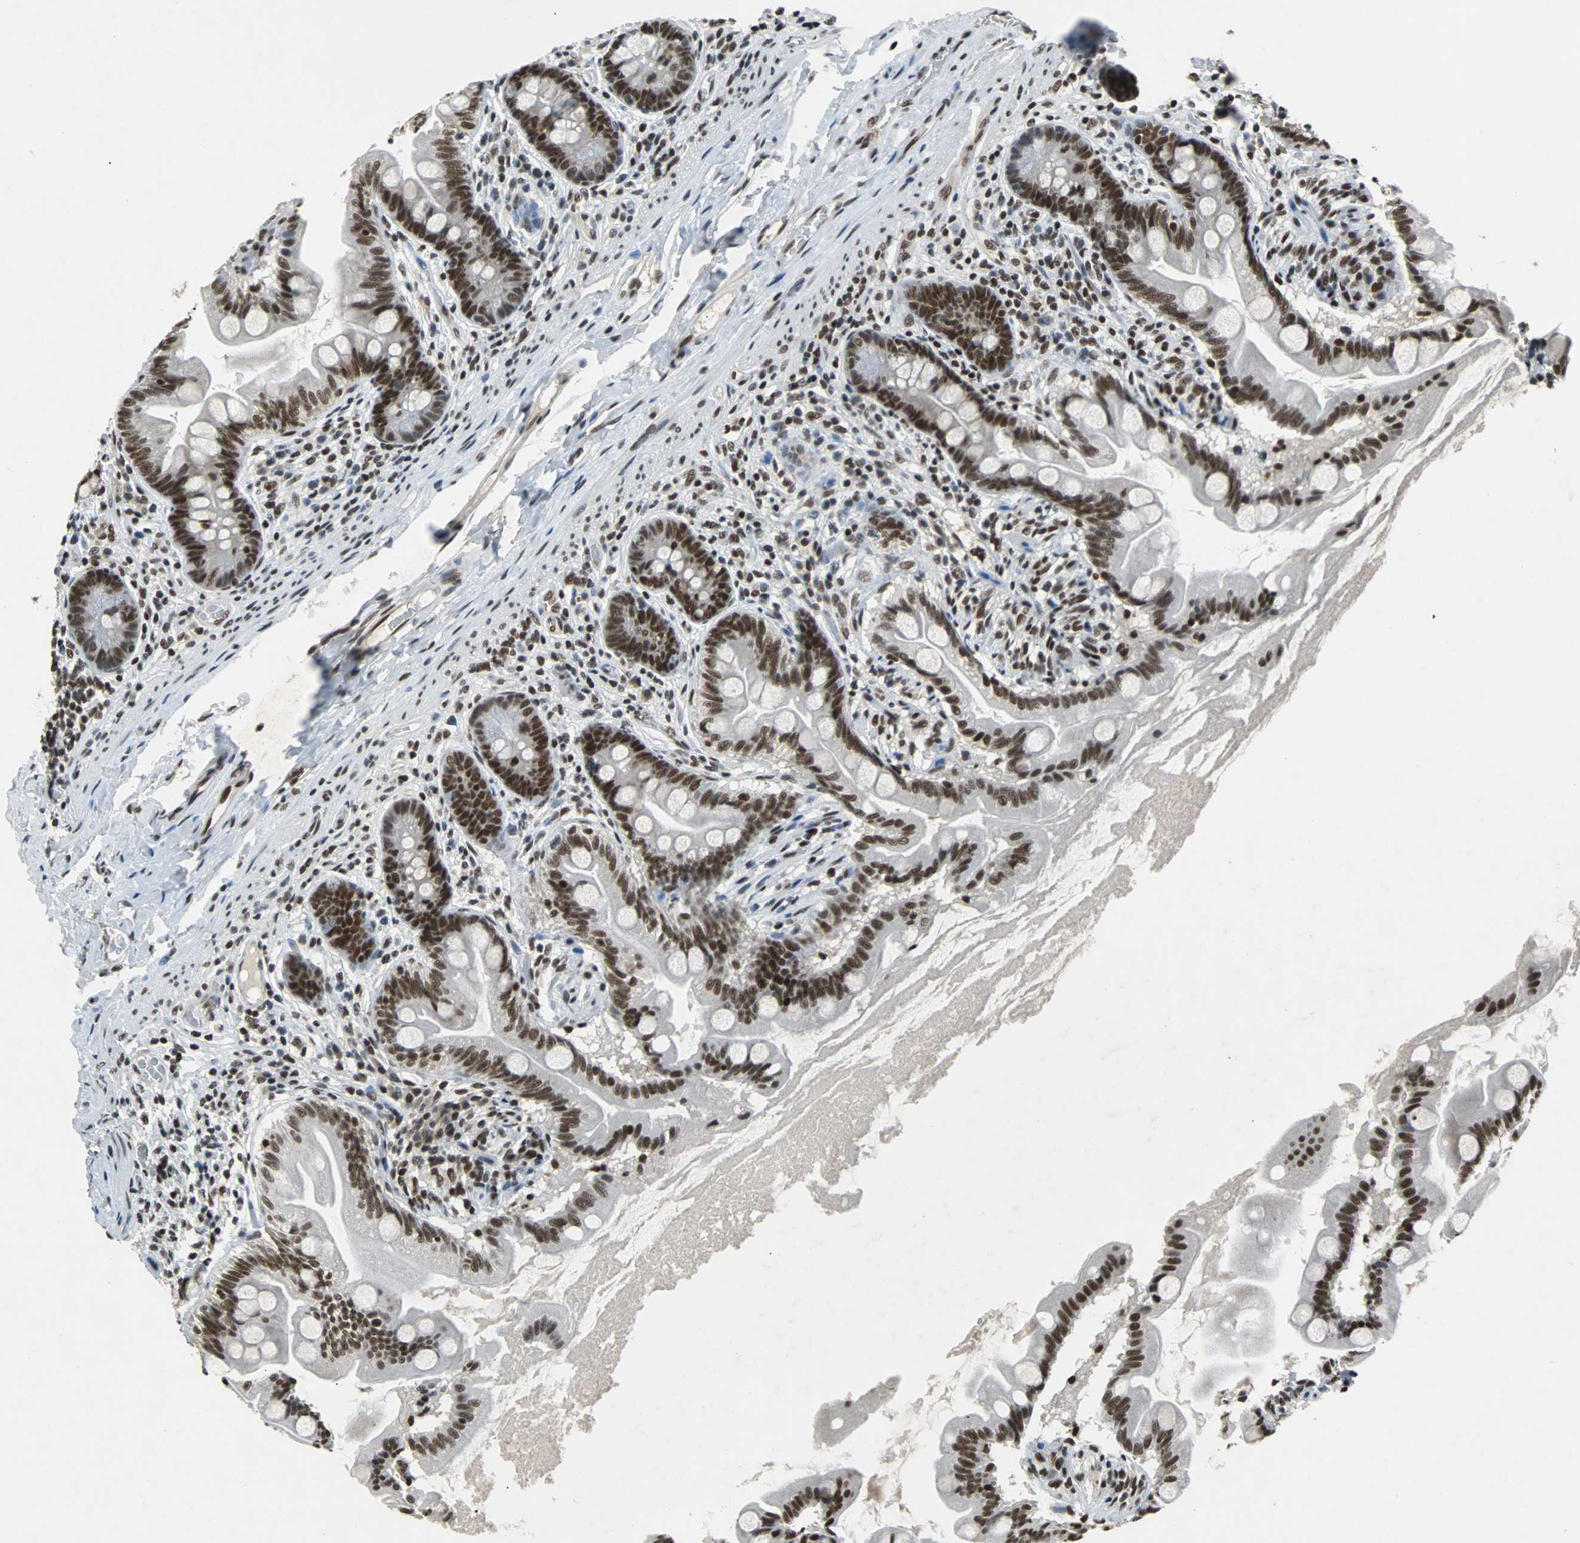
{"staining": {"intensity": "strong", "quantity": ">75%", "location": "nuclear"}, "tissue": "small intestine", "cell_type": "Glandular cells", "image_type": "normal", "snomed": [{"axis": "morphology", "description": "Normal tissue, NOS"}, {"axis": "topography", "description": "Small intestine"}], "caption": "Immunohistochemistry (IHC) staining of normal small intestine, which demonstrates high levels of strong nuclear expression in about >75% of glandular cells indicating strong nuclear protein positivity. The staining was performed using DAB (3,3'-diaminobenzidine) (brown) for protein detection and nuclei were counterstained in hematoxylin (blue).", "gene": "GATAD2A", "patient": {"sex": "female", "age": 56}}